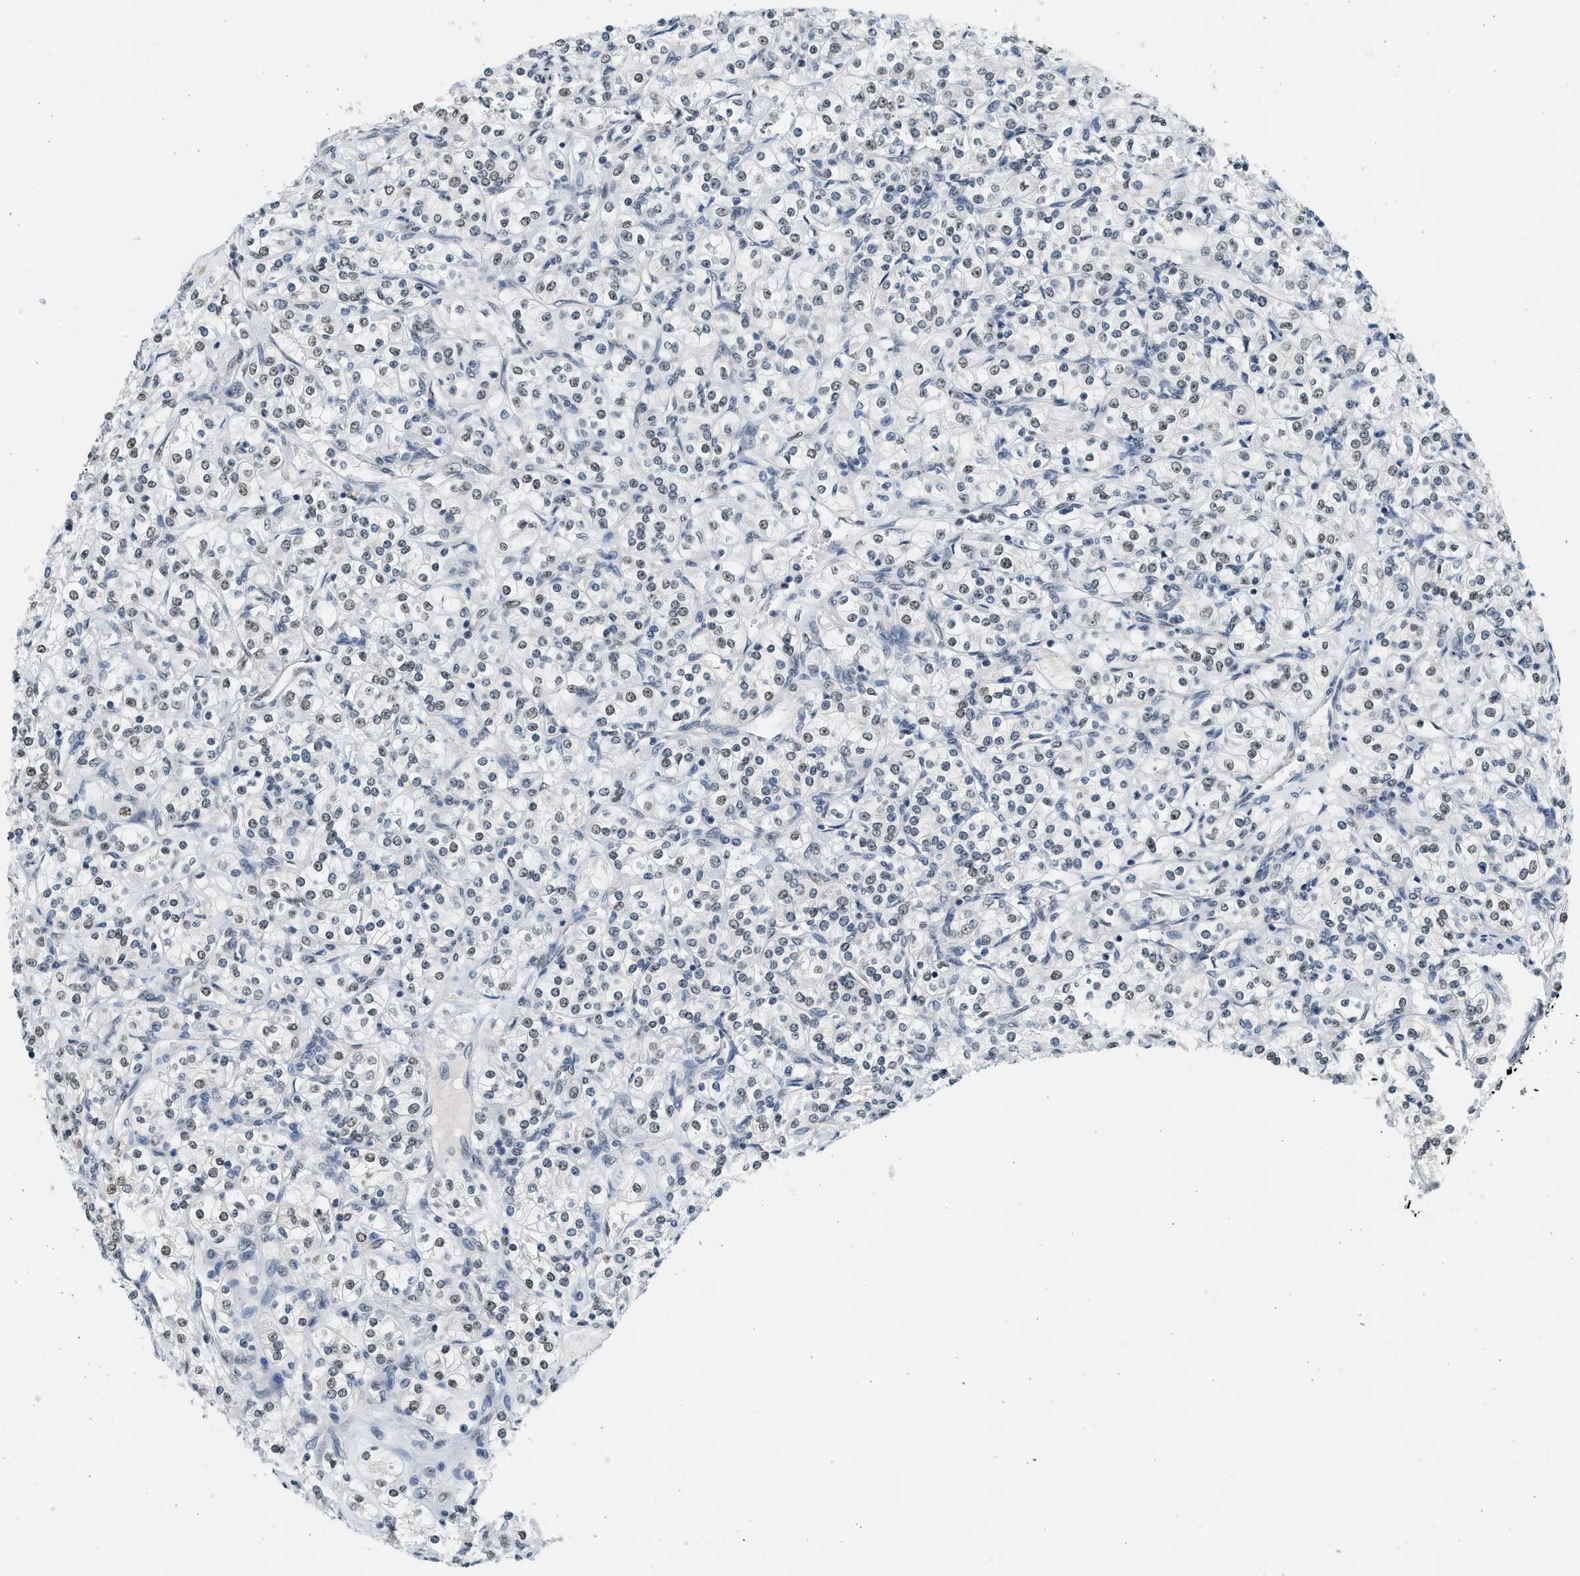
{"staining": {"intensity": "weak", "quantity": "25%-75%", "location": "nuclear"}, "tissue": "renal cancer", "cell_type": "Tumor cells", "image_type": "cancer", "snomed": [{"axis": "morphology", "description": "Adenocarcinoma, NOS"}, {"axis": "topography", "description": "Kidney"}], "caption": "High-magnification brightfield microscopy of adenocarcinoma (renal) stained with DAB (brown) and counterstained with hematoxylin (blue). tumor cells exhibit weak nuclear staining is identified in about25%-75% of cells. Using DAB (3,3'-diaminobenzidine) (brown) and hematoxylin (blue) stains, captured at high magnification using brightfield microscopy.", "gene": "HIPK1", "patient": {"sex": "male", "age": 77}}